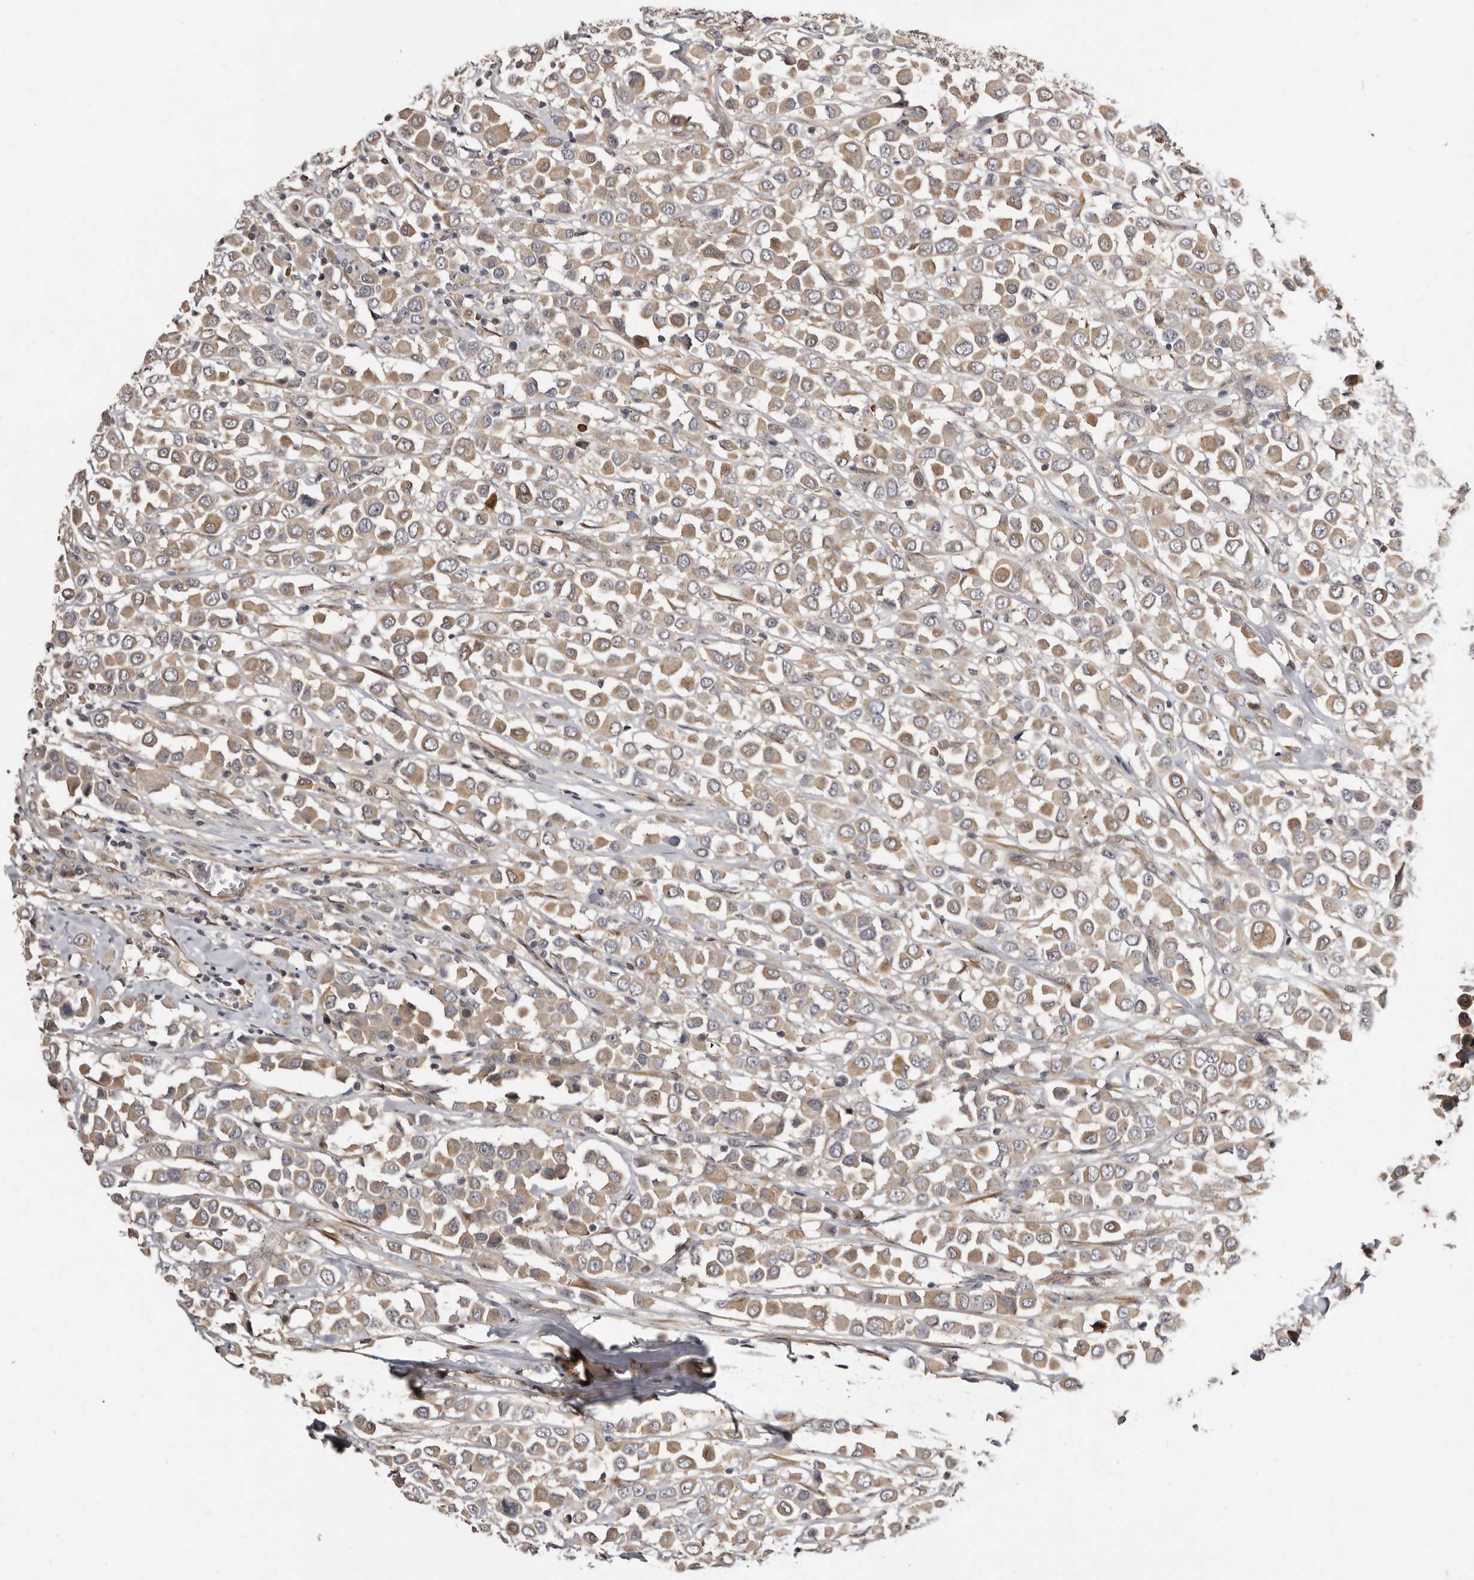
{"staining": {"intensity": "moderate", "quantity": ">75%", "location": "cytoplasmic/membranous"}, "tissue": "breast cancer", "cell_type": "Tumor cells", "image_type": "cancer", "snomed": [{"axis": "morphology", "description": "Duct carcinoma"}, {"axis": "topography", "description": "Breast"}], "caption": "Protein staining demonstrates moderate cytoplasmic/membranous expression in approximately >75% of tumor cells in invasive ductal carcinoma (breast).", "gene": "SBDS", "patient": {"sex": "female", "age": 61}}